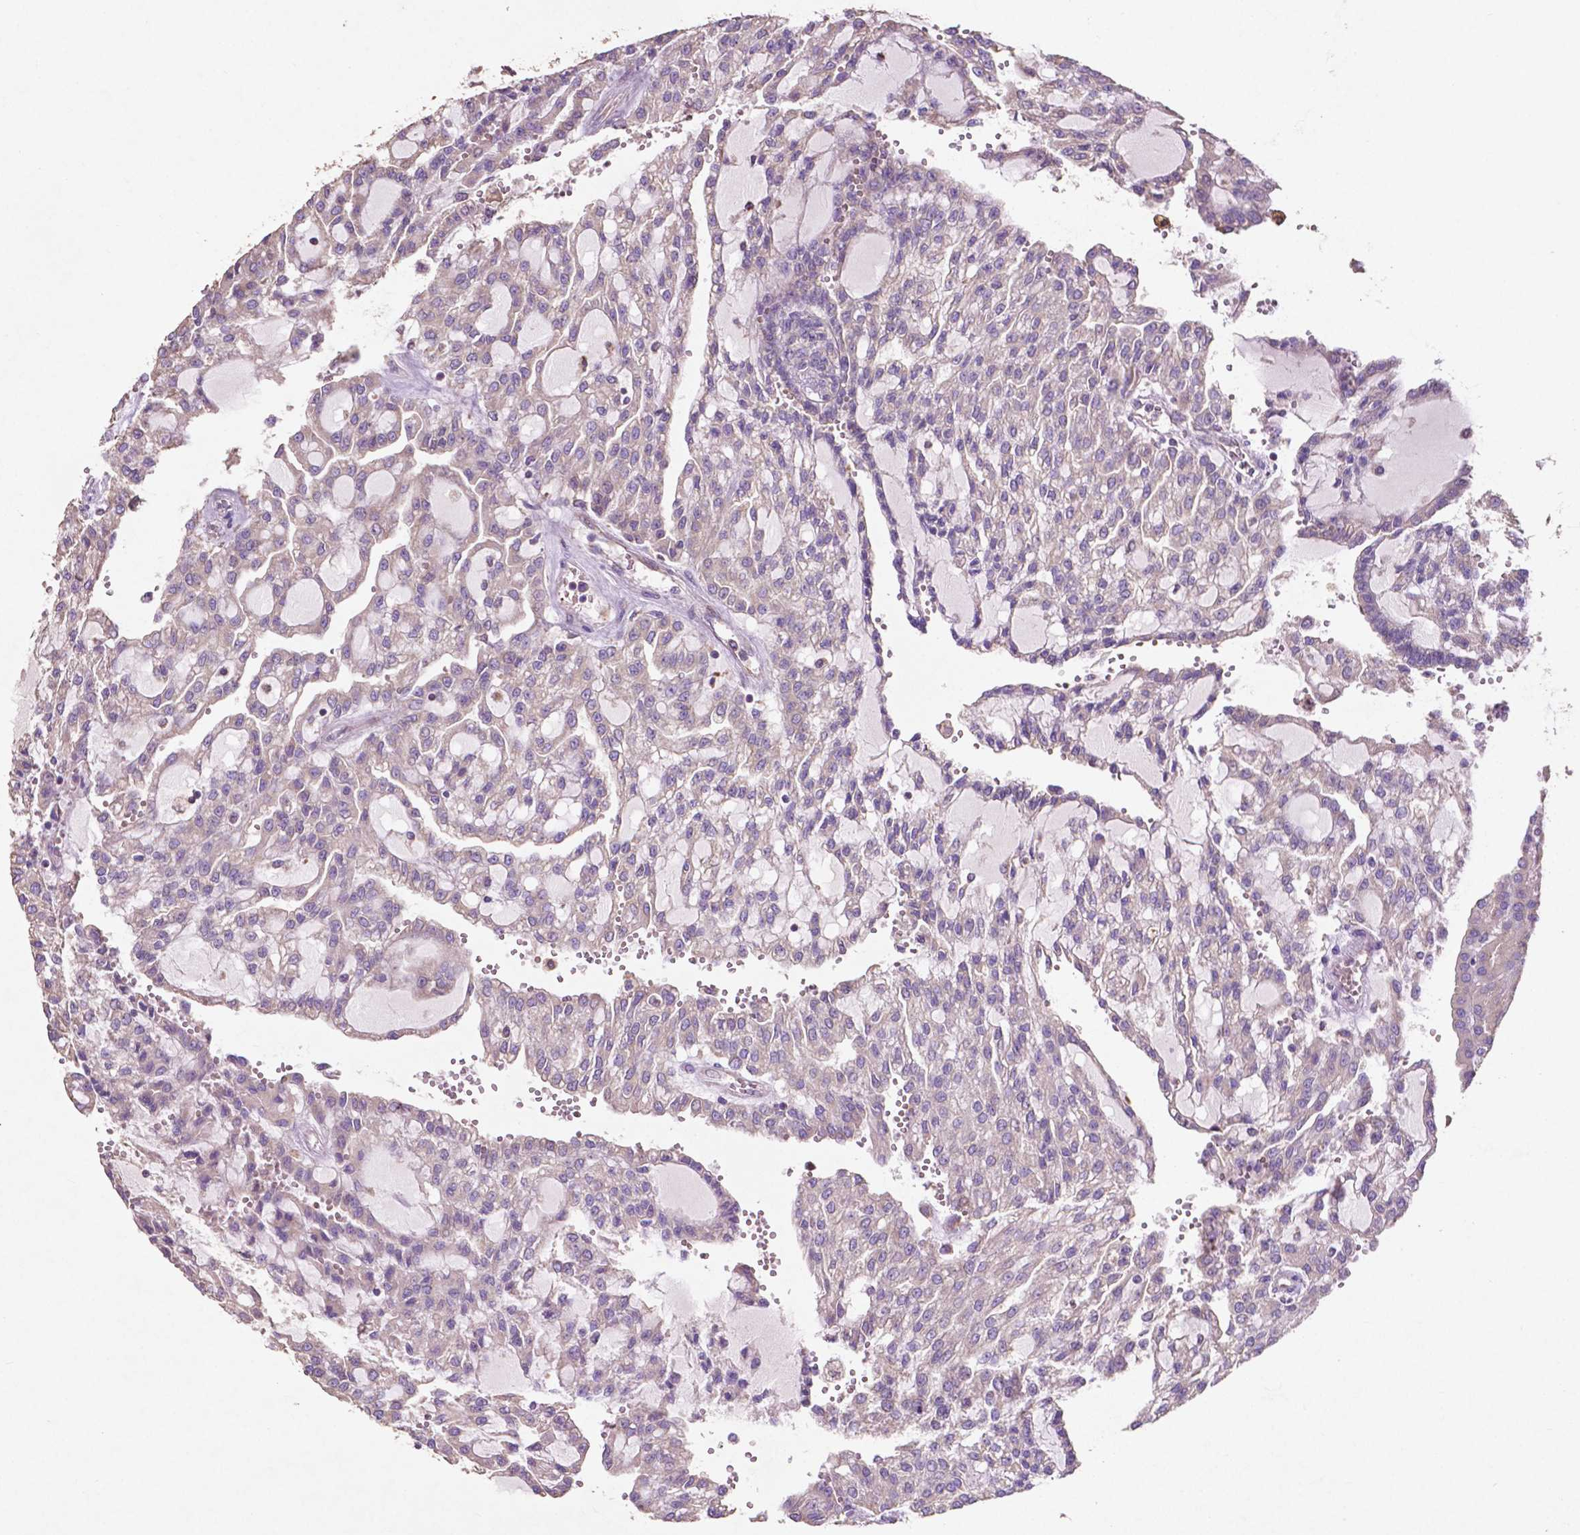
{"staining": {"intensity": "negative", "quantity": "none", "location": "none"}, "tissue": "renal cancer", "cell_type": "Tumor cells", "image_type": "cancer", "snomed": [{"axis": "morphology", "description": "Adenocarcinoma, NOS"}, {"axis": "topography", "description": "Kidney"}], "caption": "Tumor cells are negative for brown protein staining in adenocarcinoma (renal).", "gene": "MBTPS1", "patient": {"sex": "male", "age": 63}}